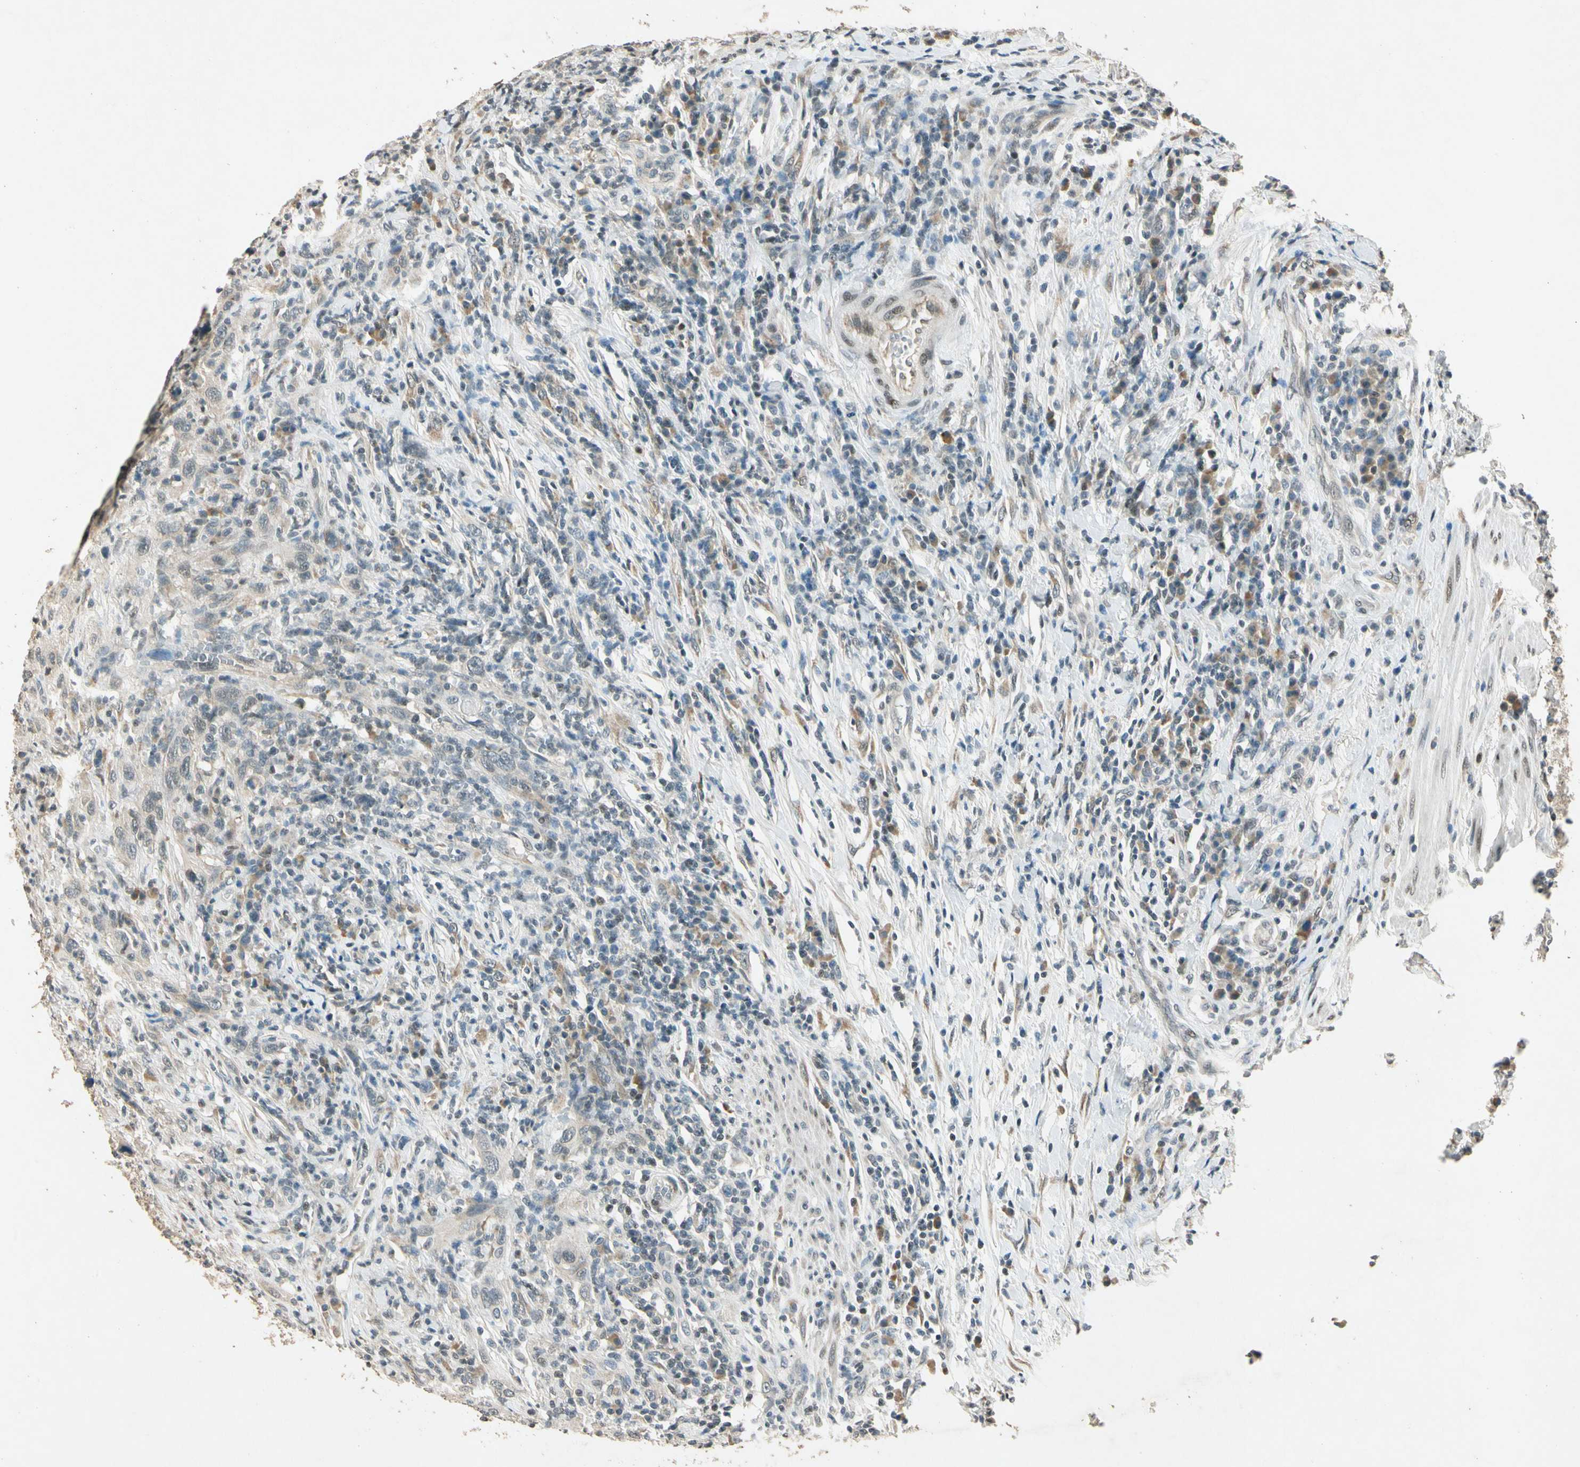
{"staining": {"intensity": "weak", "quantity": "25%-75%", "location": "cytoplasmic/membranous"}, "tissue": "urothelial cancer", "cell_type": "Tumor cells", "image_type": "cancer", "snomed": [{"axis": "morphology", "description": "Urothelial carcinoma, High grade"}, {"axis": "topography", "description": "Urinary bladder"}], "caption": "A low amount of weak cytoplasmic/membranous expression is present in about 25%-75% of tumor cells in urothelial cancer tissue. (Stains: DAB (3,3'-diaminobenzidine) in brown, nuclei in blue, Microscopy: brightfield microscopy at high magnification).", "gene": "ZBTB4", "patient": {"sex": "male", "age": 61}}